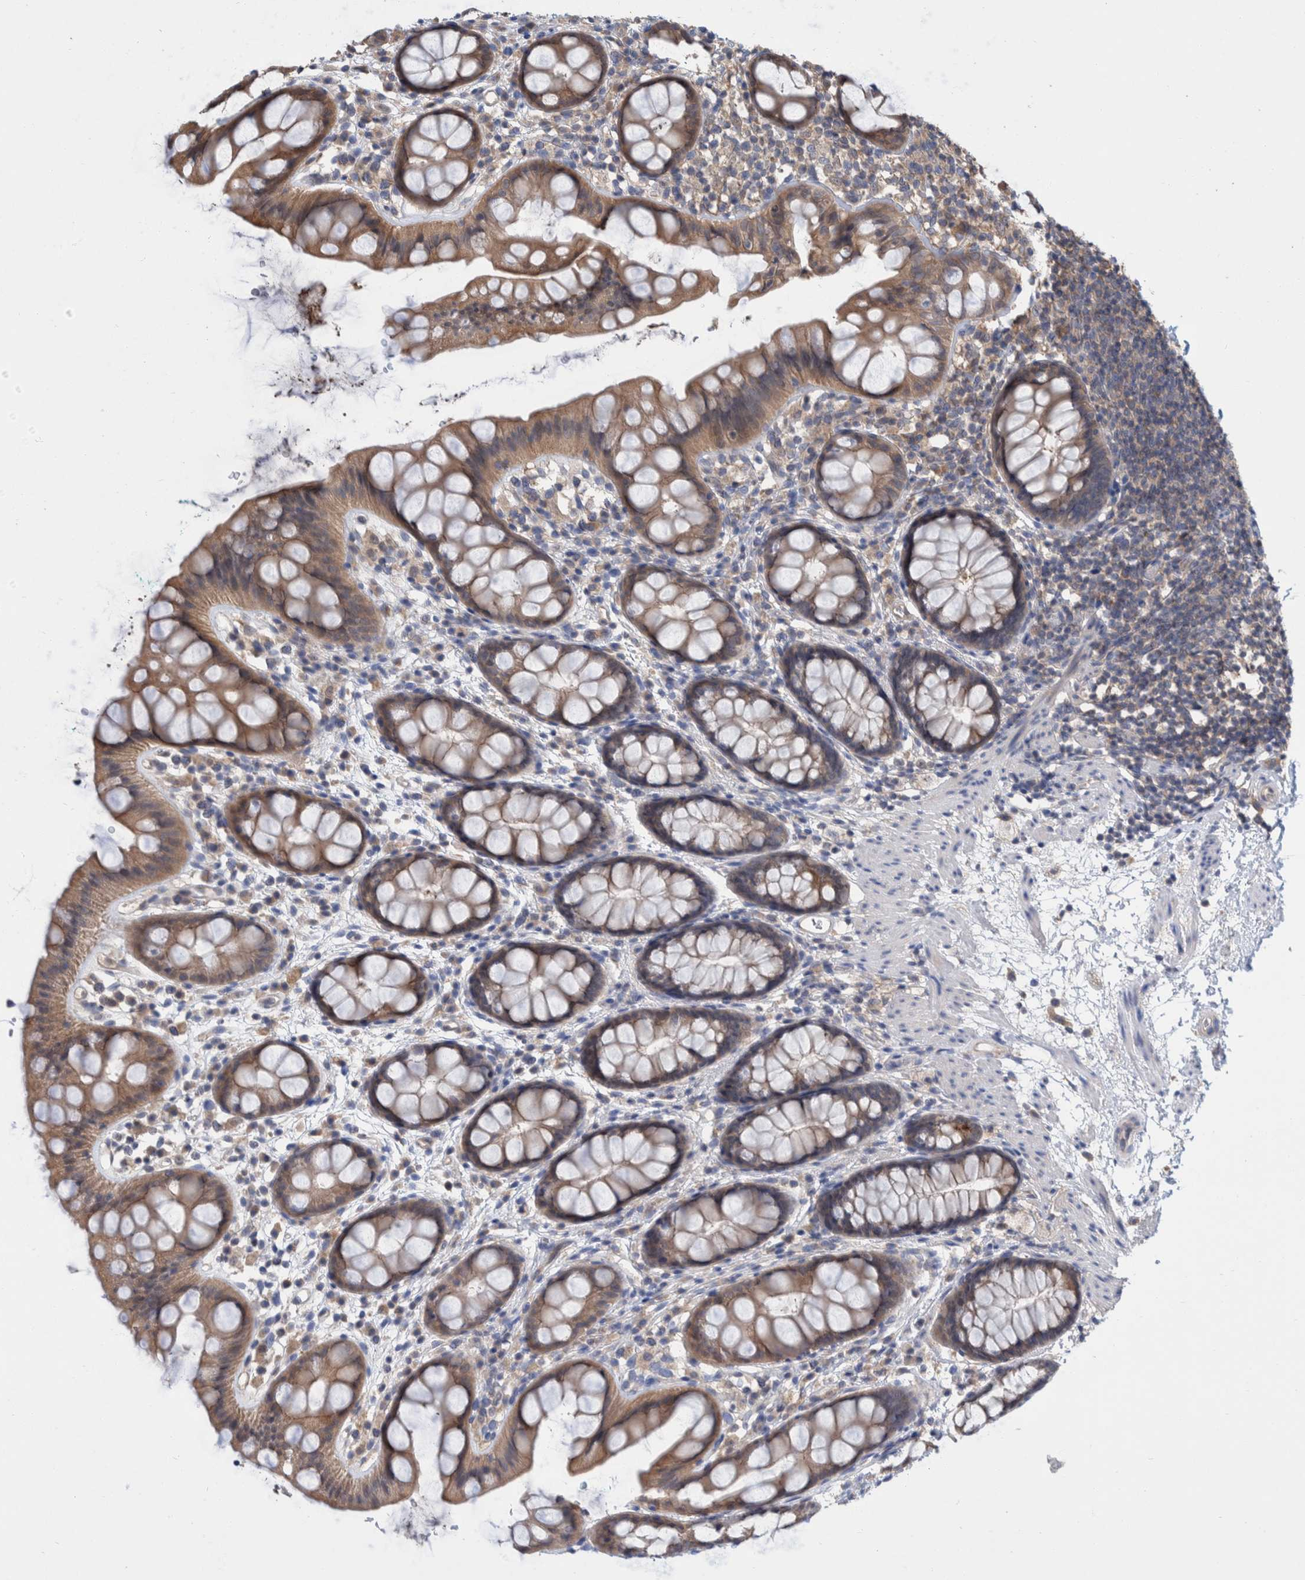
{"staining": {"intensity": "moderate", "quantity": ">75%", "location": "cytoplasmic/membranous"}, "tissue": "rectum", "cell_type": "Glandular cells", "image_type": "normal", "snomed": [{"axis": "morphology", "description": "Normal tissue, NOS"}, {"axis": "topography", "description": "Rectum"}], "caption": "An immunohistochemistry (IHC) photomicrograph of unremarkable tissue is shown. Protein staining in brown highlights moderate cytoplasmic/membranous positivity in rectum within glandular cells. Using DAB (brown) and hematoxylin (blue) stains, captured at high magnification using brightfield microscopy.", "gene": "PLPBP", "patient": {"sex": "female", "age": 65}}